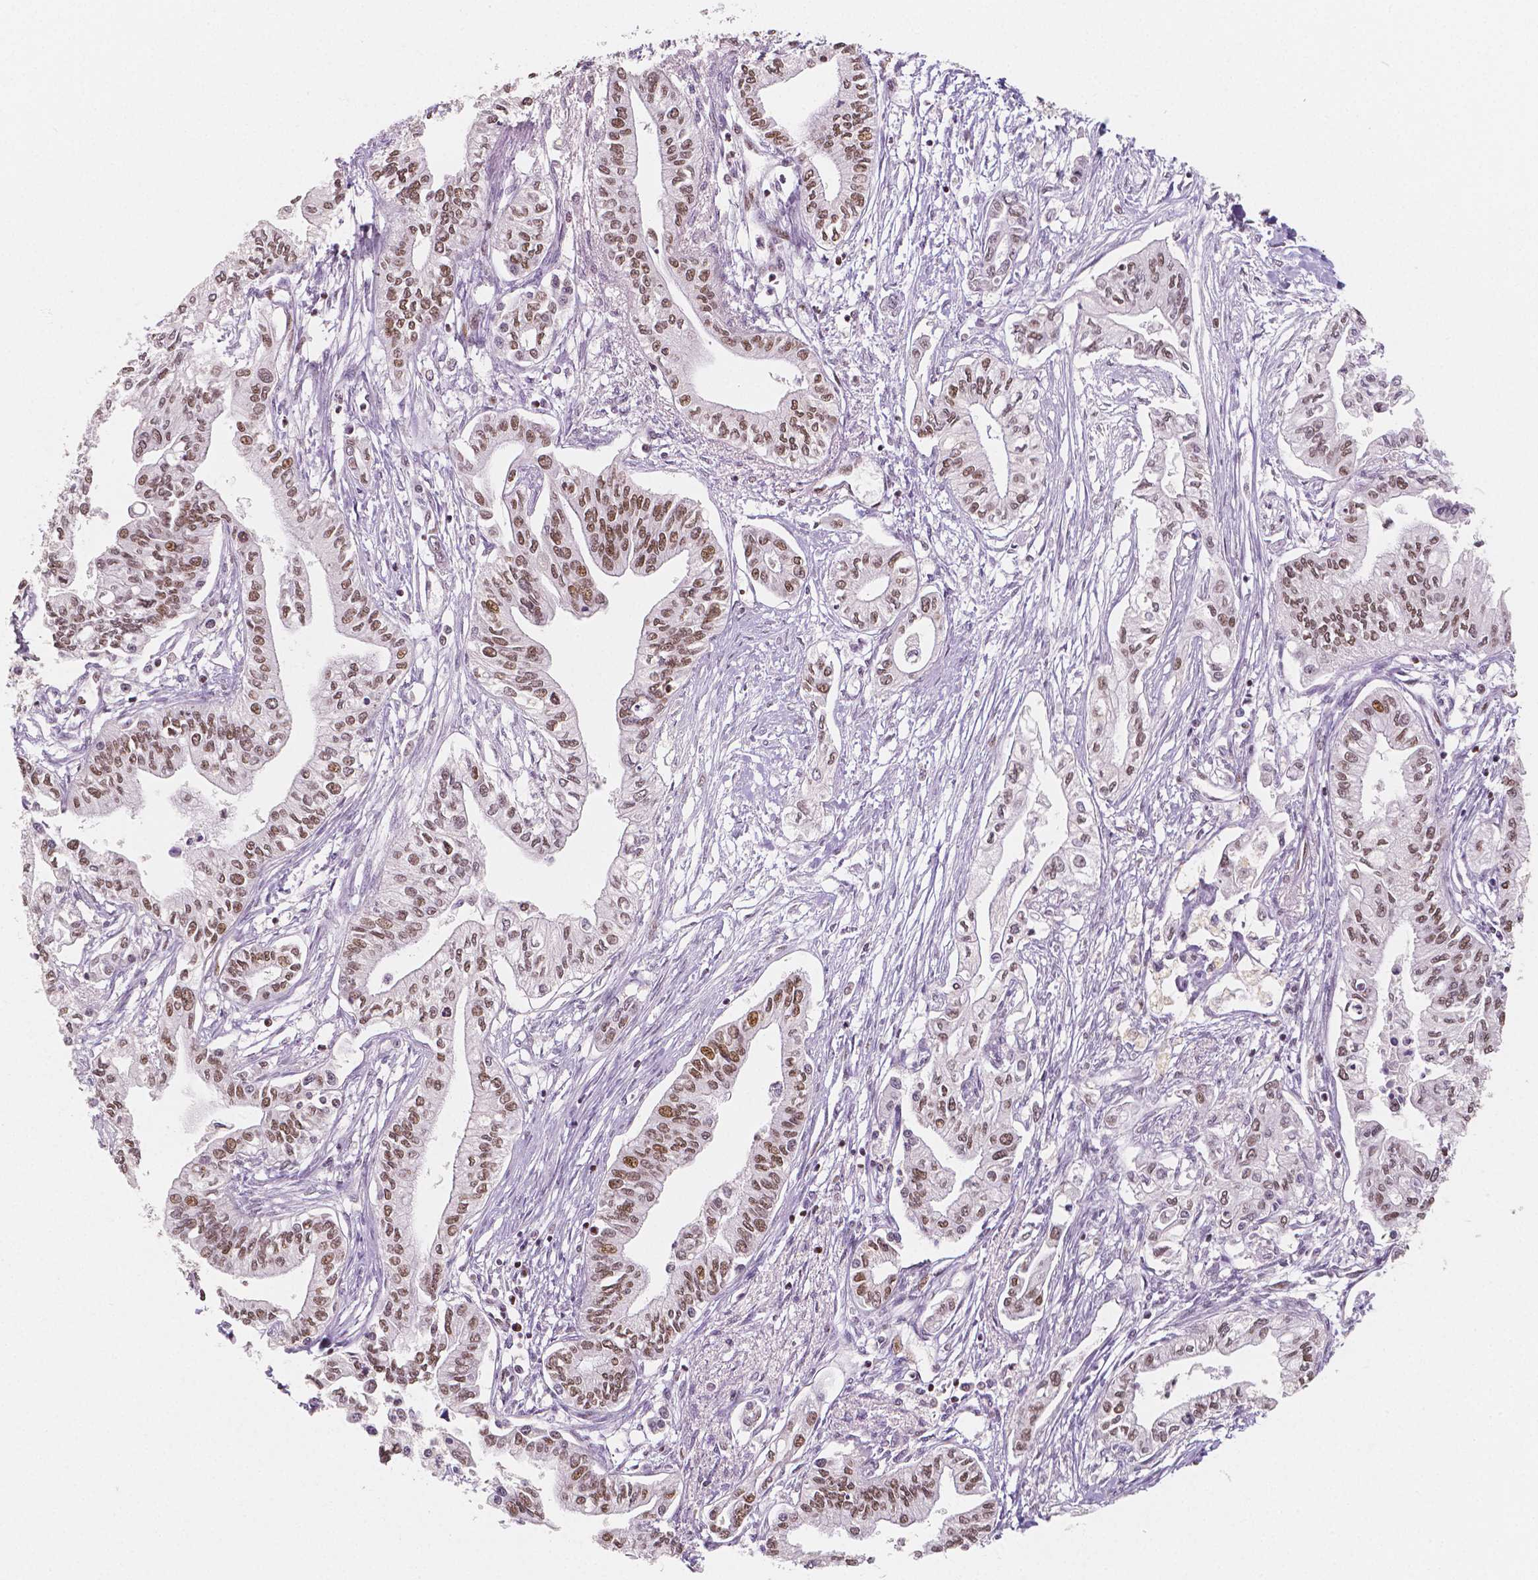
{"staining": {"intensity": "moderate", "quantity": ">75%", "location": "nuclear"}, "tissue": "pancreatic cancer", "cell_type": "Tumor cells", "image_type": "cancer", "snomed": [{"axis": "morphology", "description": "Adenocarcinoma, NOS"}, {"axis": "topography", "description": "Pancreas"}], "caption": "Adenocarcinoma (pancreatic) stained with a protein marker demonstrates moderate staining in tumor cells.", "gene": "HDAC1", "patient": {"sex": "male", "age": 60}}